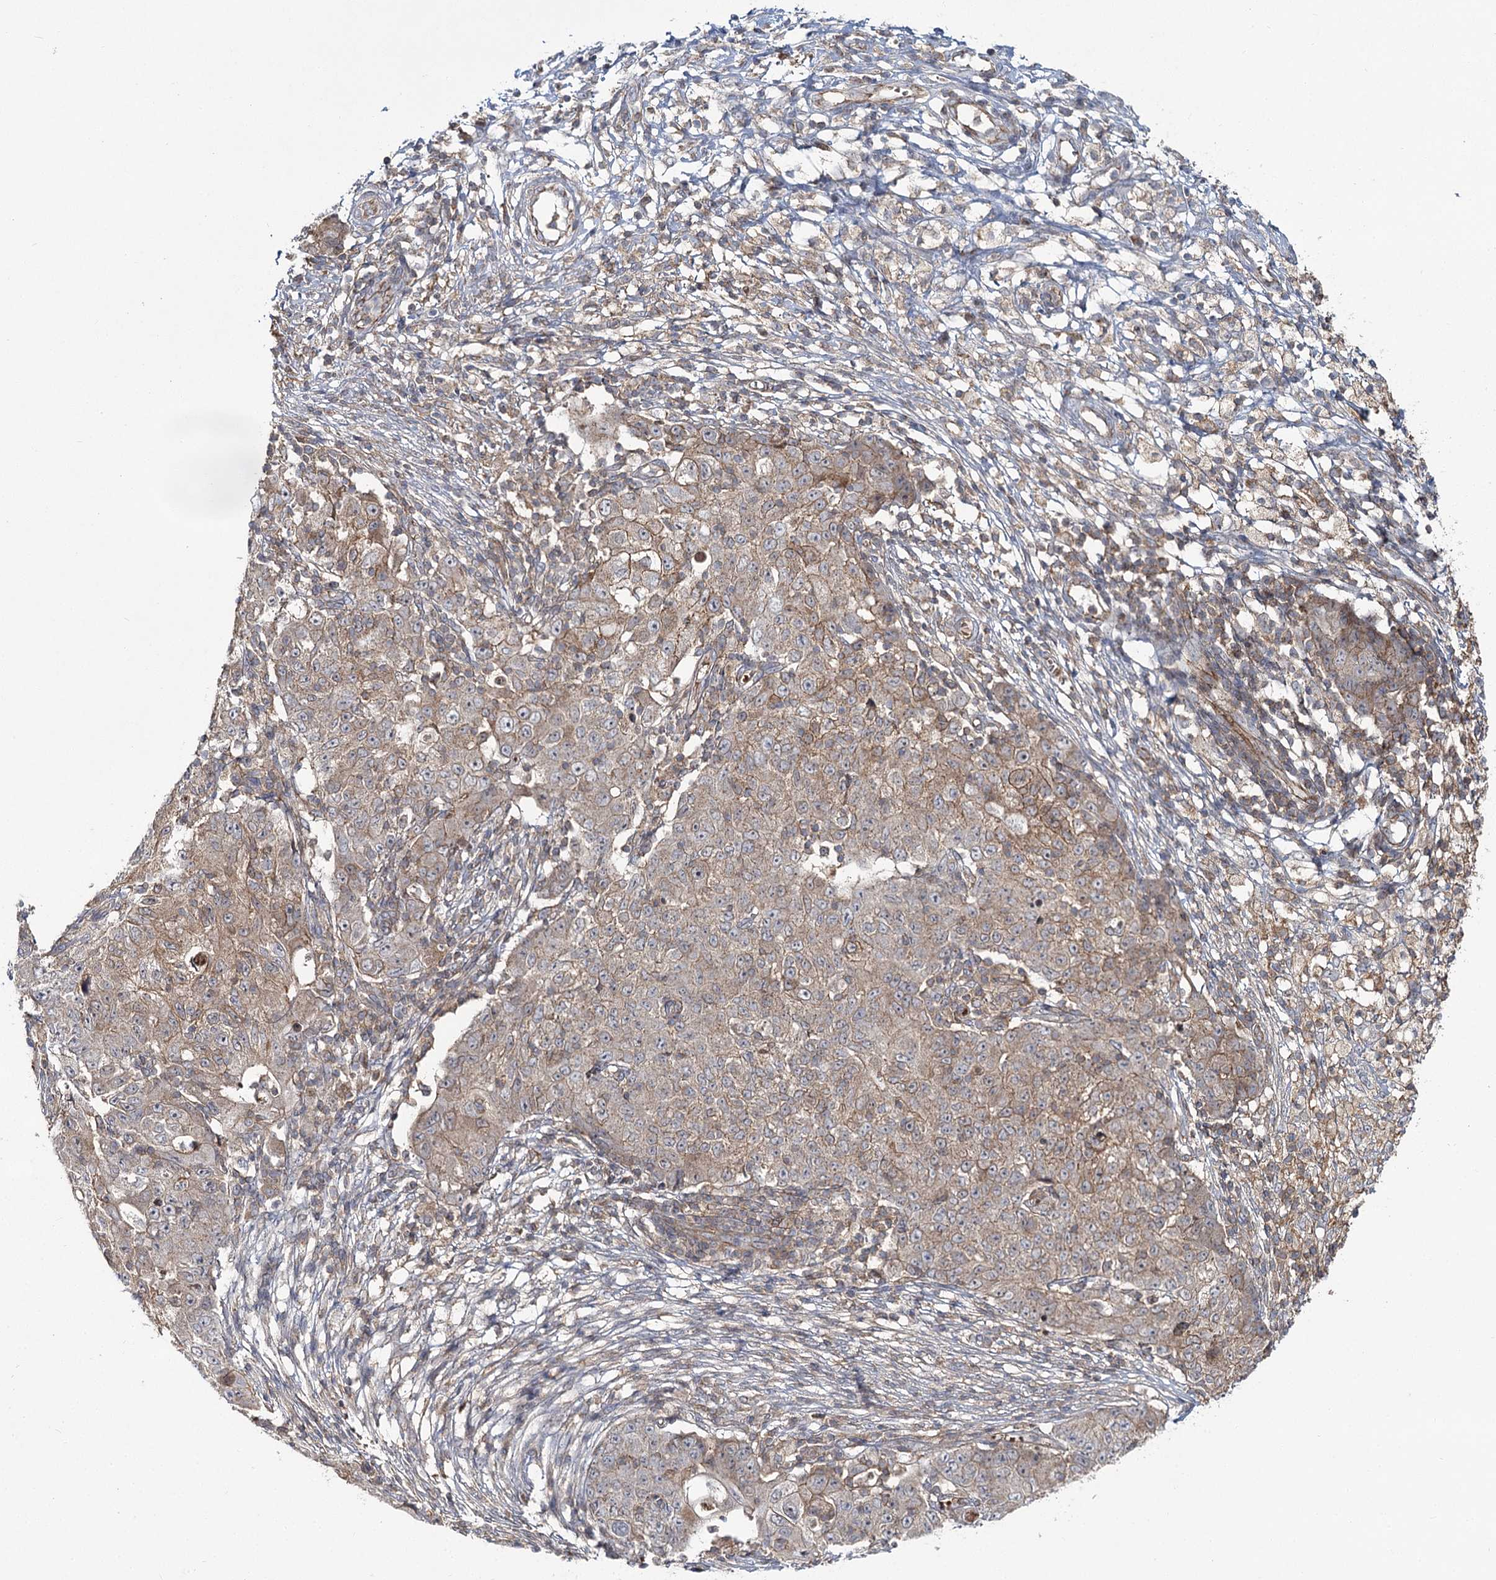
{"staining": {"intensity": "weak", "quantity": "25%-75%", "location": "cytoplasmic/membranous"}, "tissue": "ovarian cancer", "cell_type": "Tumor cells", "image_type": "cancer", "snomed": [{"axis": "morphology", "description": "Carcinoma, endometroid"}, {"axis": "topography", "description": "Ovary"}], "caption": "Endometroid carcinoma (ovarian) stained with DAB (3,3'-diaminobenzidine) immunohistochemistry (IHC) demonstrates low levels of weak cytoplasmic/membranous positivity in approximately 25%-75% of tumor cells. (IHC, brightfield microscopy, high magnification).", "gene": "PCBD2", "patient": {"sex": "female", "age": 42}}